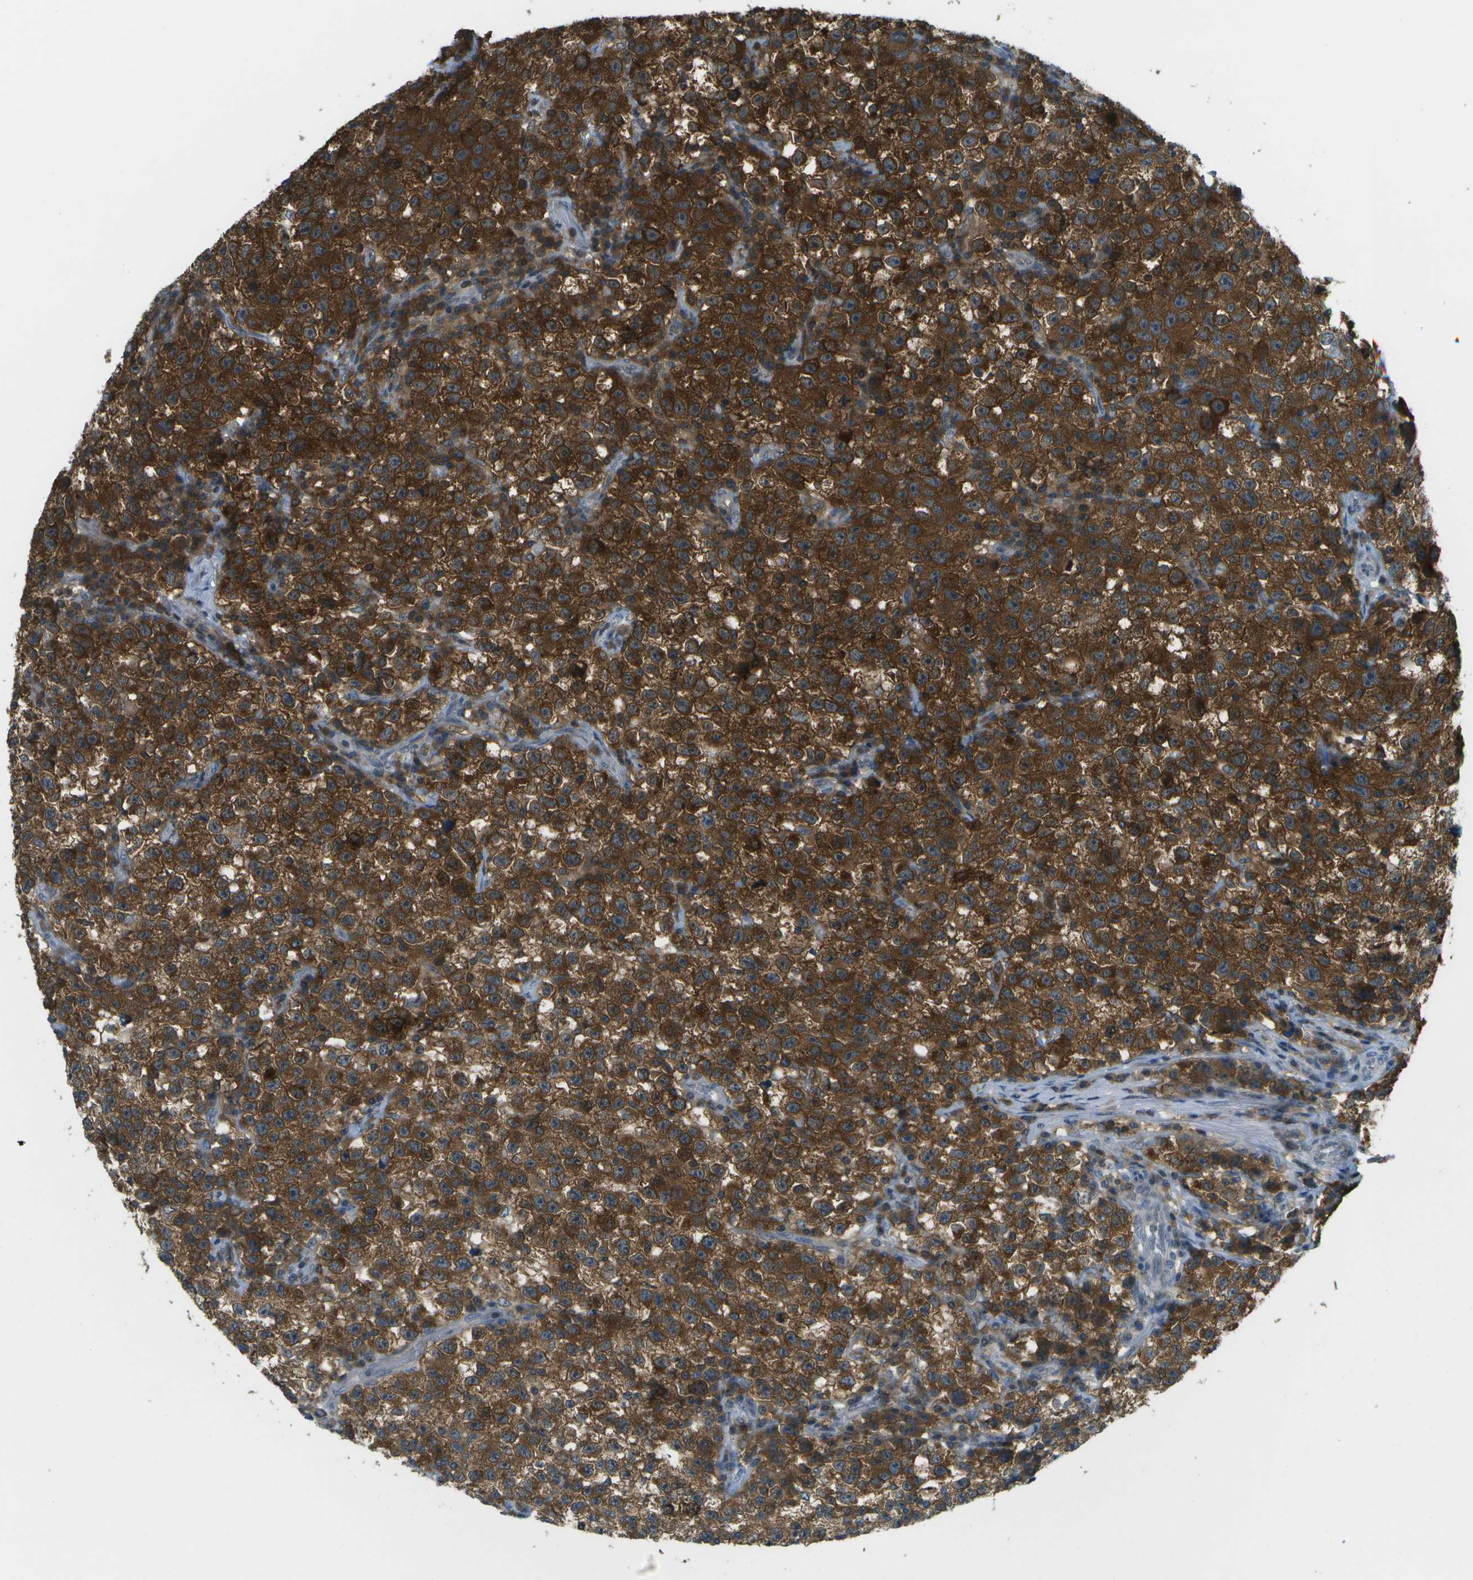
{"staining": {"intensity": "strong", "quantity": ">75%", "location": "cytoplasmic/membranous"}, "tissue": "testis cancer", "cell_type": "Tumor cells", "image_type": "cancer", "snomed": [{"axis": "morphology", "description": "Seminoma, NOS"}, {"axis": "topography", "description": "Testis"}], "caption": "High-magnification brightfield microscopy of seminoma (testis) stained with DAB (3,3'-diaminobenzidine) (brown) and counterstained with hematoxylin (blue). tumor cells exhibit strong cytoplasmic/membranous expression is present in about>75% of cells. The staining is performed using DAB (3,3'-diaminobenzidine) brown chromogen to label protein expression. The nuclei are counter-stained blue using hematoxylin.", "gene": "CDH23", "patient": {"sex": "male", "age": 22}}